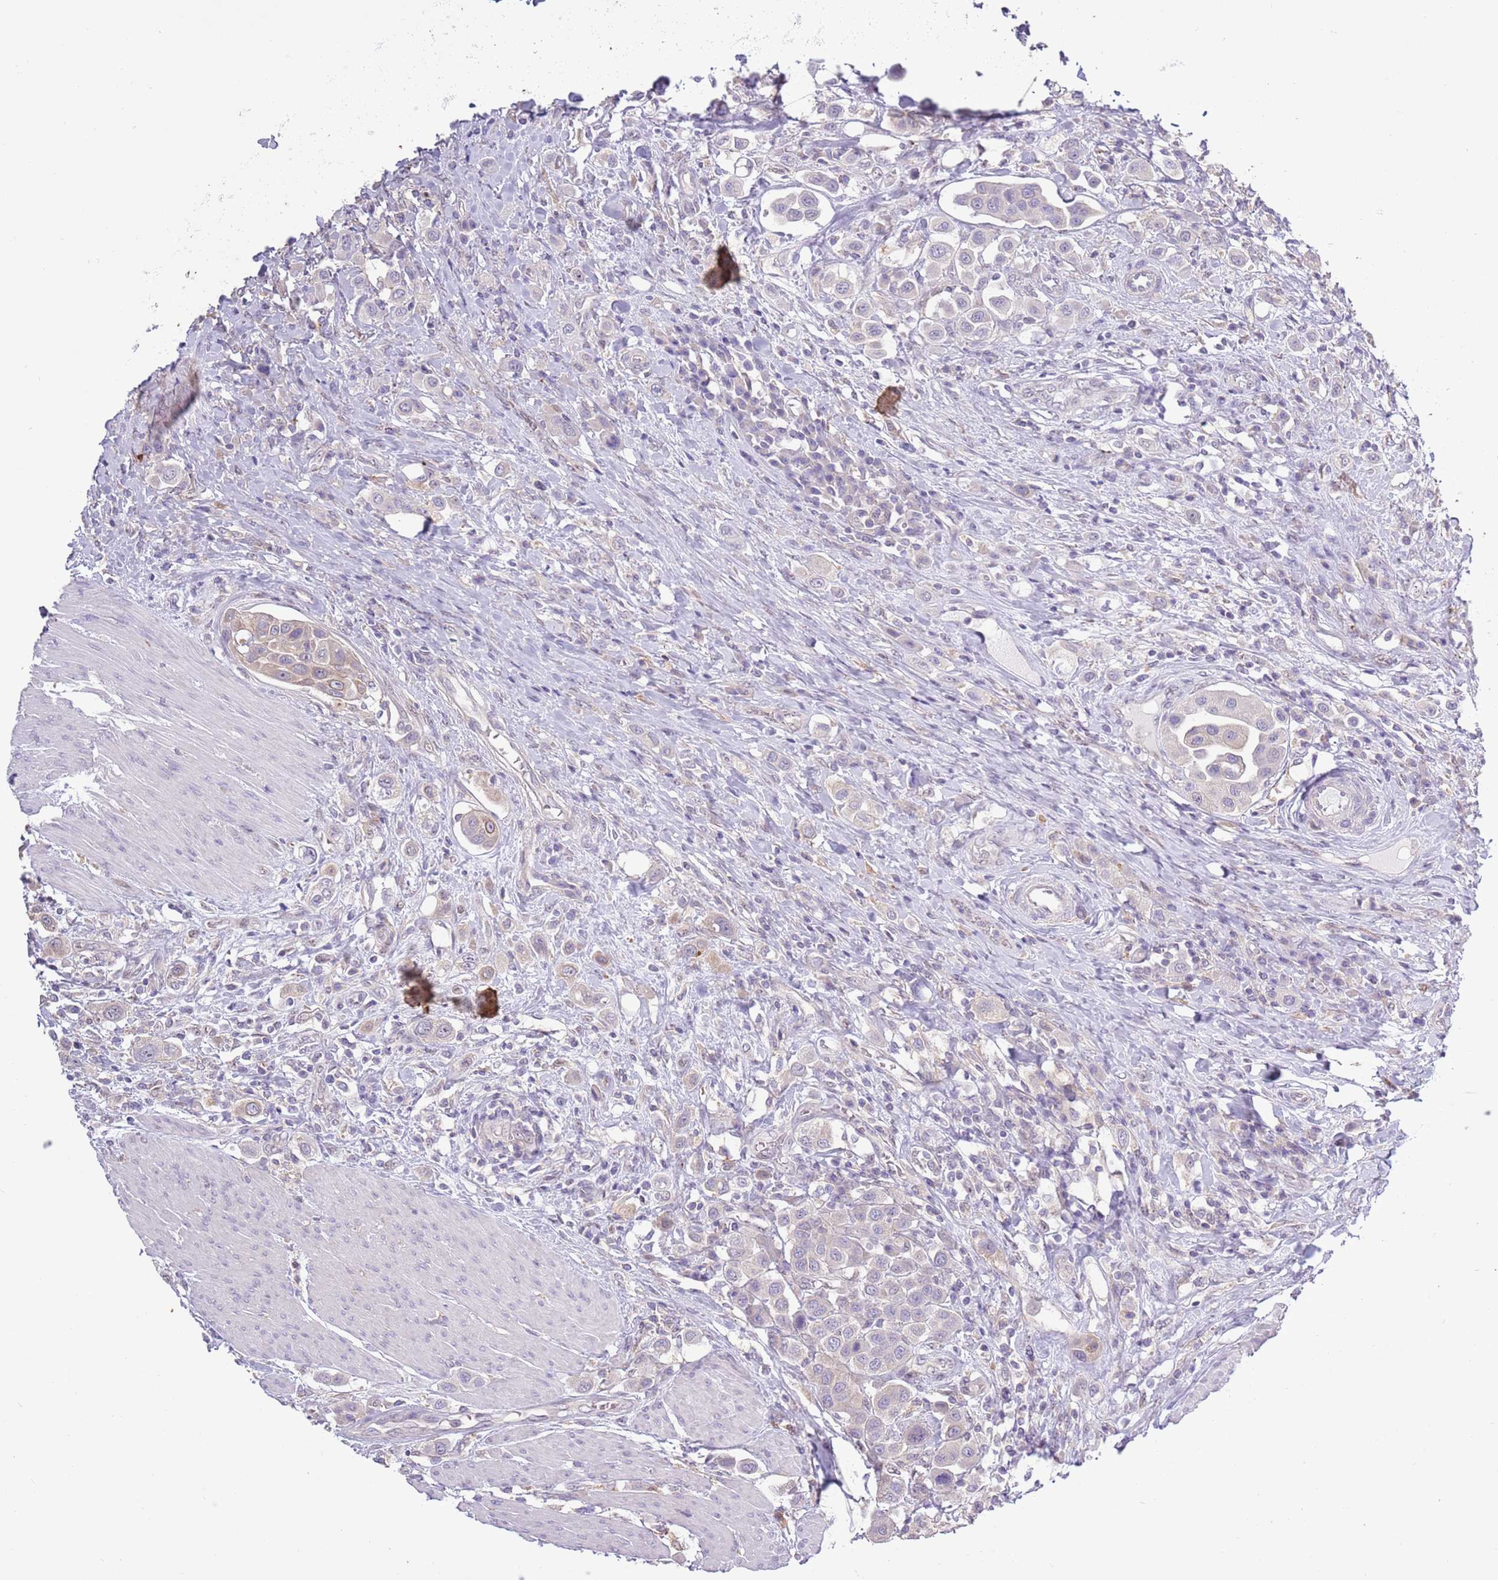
{"staining": {"intensity": "negative", "quantity": "none", "location": "none"}, "tissue": "urothelial cancer", "cell_type": "Tumor cells", "image_type": "cancer", "snomed": [{"axis": "morphology", "description": "Urothelial carcinoma, High grade"}, {"axis": "topography", "description": "Urinary bladder"}], "caption": "Immunohistochemical staining of human urothelial carcinoma (high-grade) reveals no significant expression in tumor cells.", "gene": "CAPN9", "patient": {"sex": "male", "age": 50}}